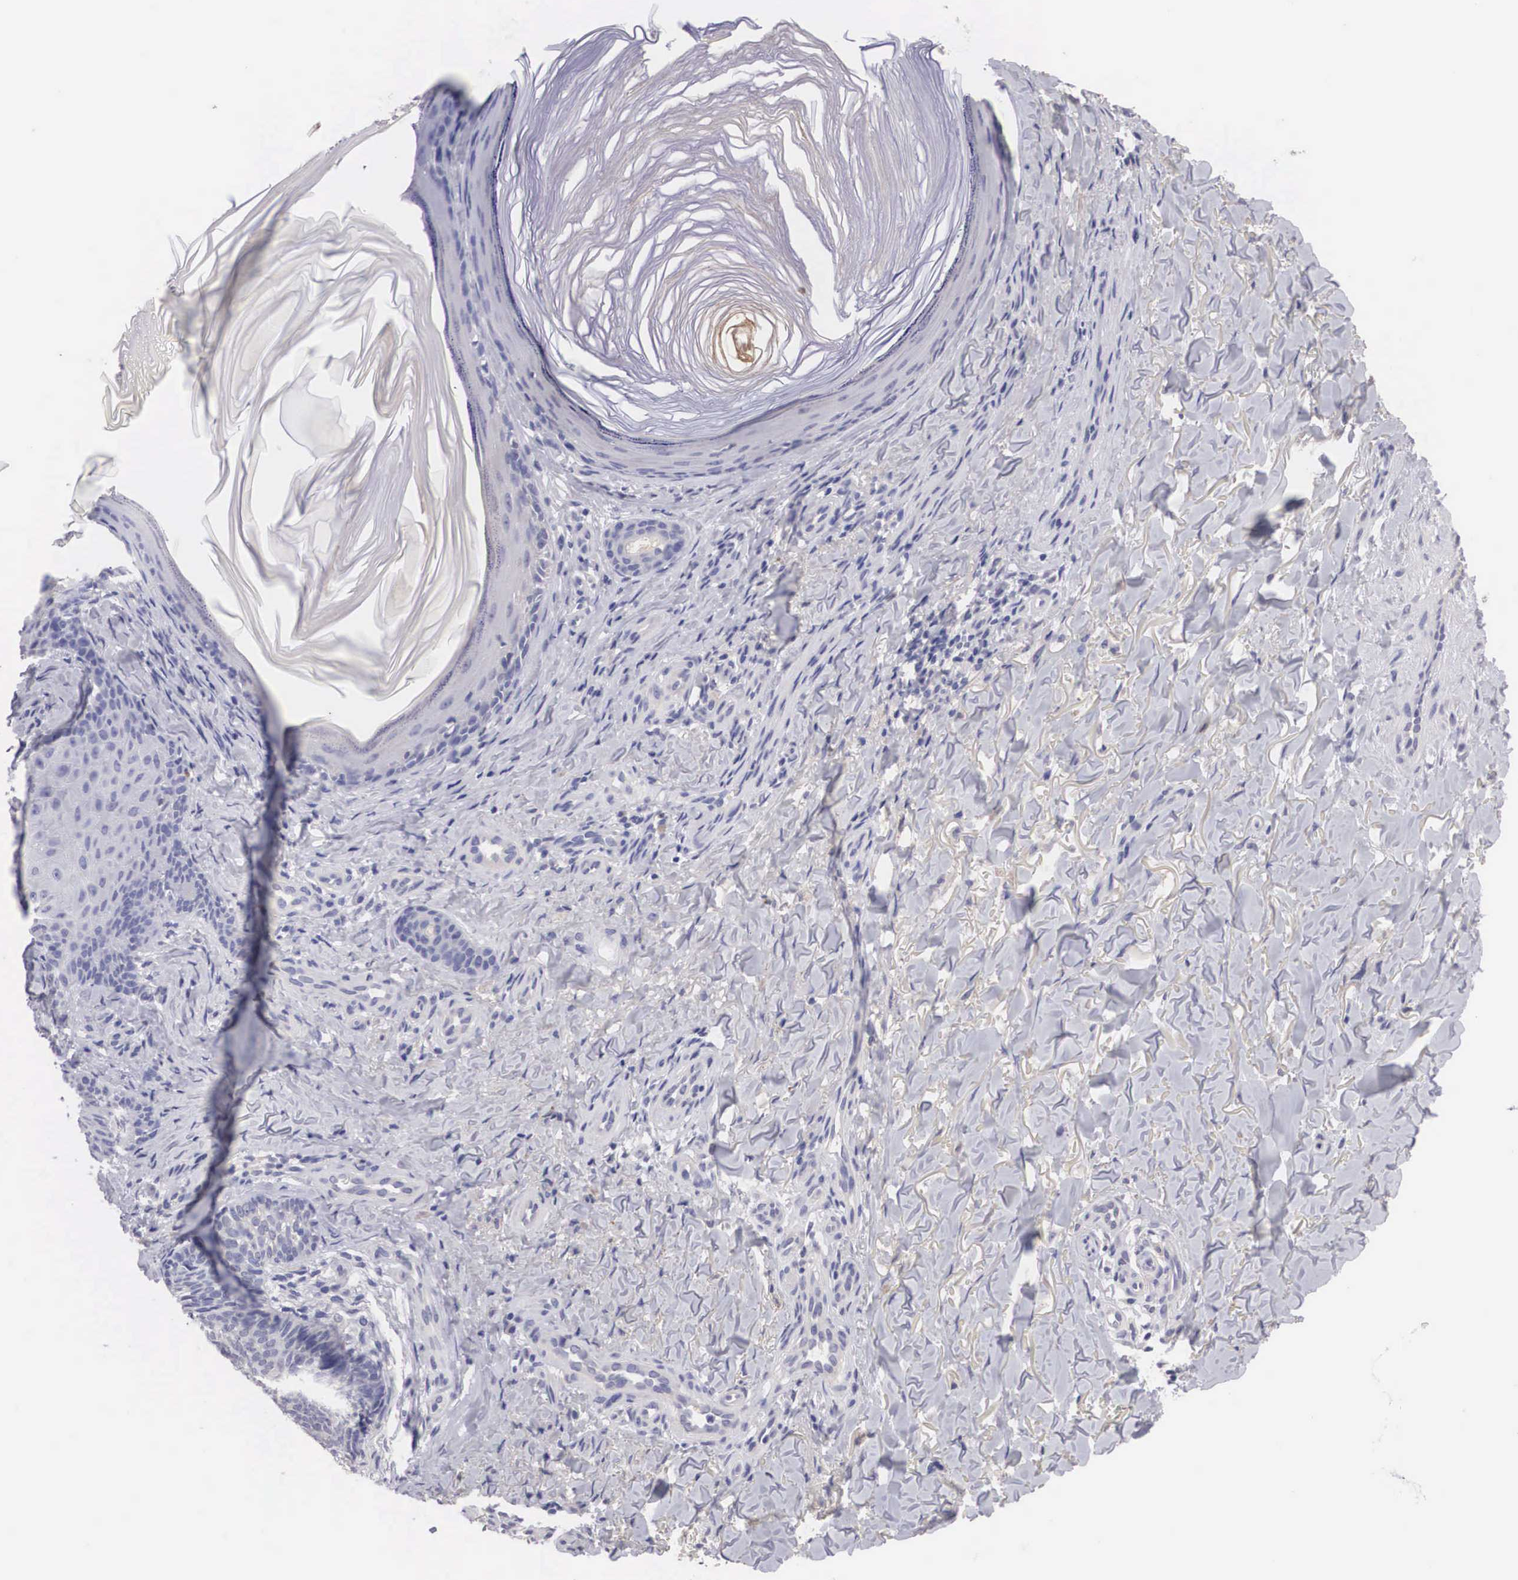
{"staining": {"intensity": "negative", "quantity": "none", "location": "none"}, "tissue": "skin cancer", "cell_type": "Tumor cells", "image_type": "cancer", "snomed": [{"axis": "morphology", "description": "Normal tissue, NOS"}, {"axis": "morphology", "description": "Basal cell carcinoma"}, {"axis": "topography", "description": "Skin"}], "caption": "A high-resolution histopathology image shows immunohistochemistry (IHC) staining of skin cancer, which reveals no significant positivity in tumor cells. (DAB (3,3'-diaminobenzidine) immunohistochemistry (IHC) with hematoxylin counter stain).", "gene": "ABHD4", "patient": {"sex": "male", "age": 81}}